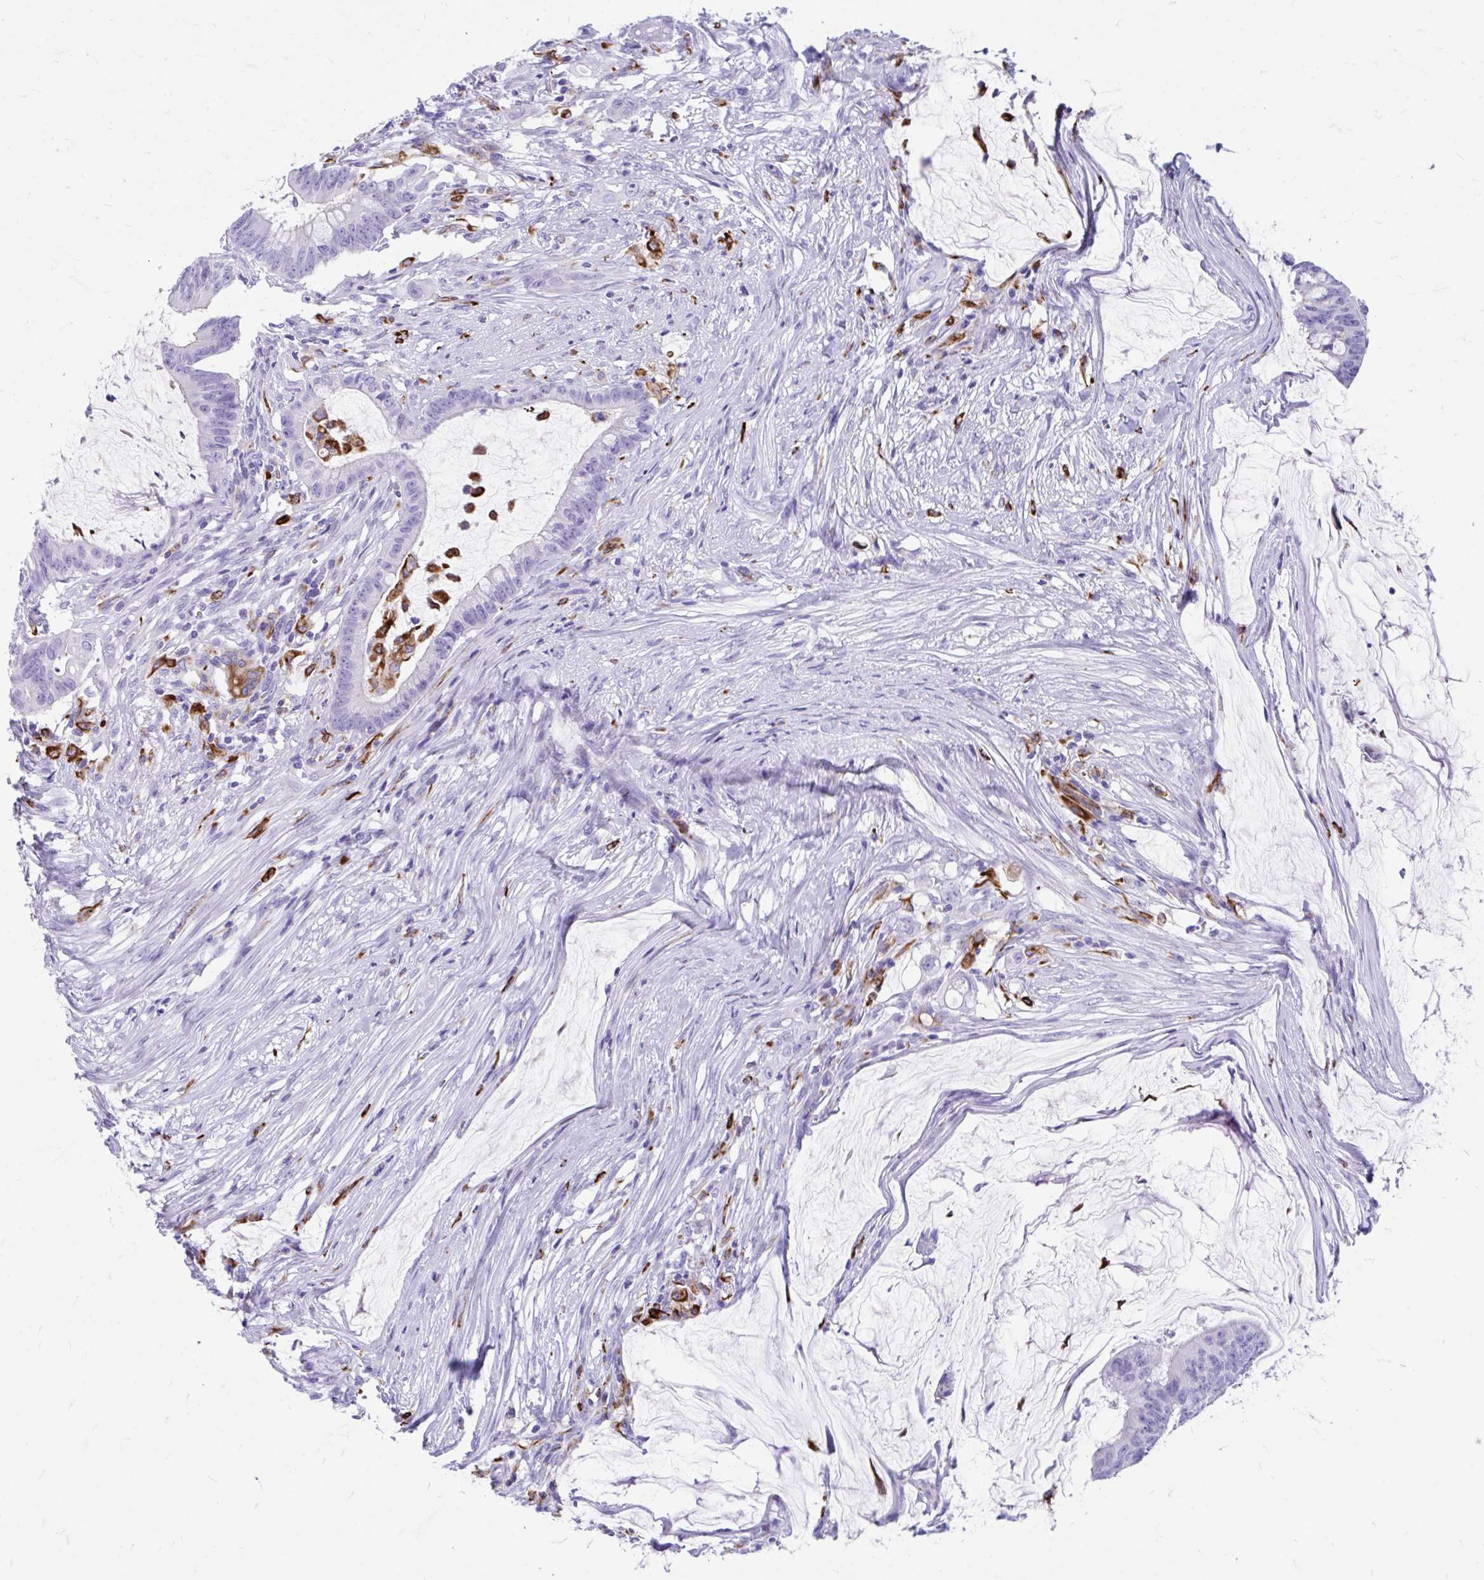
{"staining": {"intensity": "negative", "quantity": "none", "location": "none"}, "tissue": "colorectal cancer", "cell_type": "Tumor cells", "image_type": "cancer", "snomed": [{"axis": "morphology", "description": "Adenocarcinoma, NOS"}, {"axis": "topography", "description": "Colon"}], "caption": "Immunohistochemistry (IHC) of colorectal cancer (adenocarcinoma) displays no positivity in tumor cells.", "gene": "ZNF699", "patient": {"sex": "male", "age": 62}}